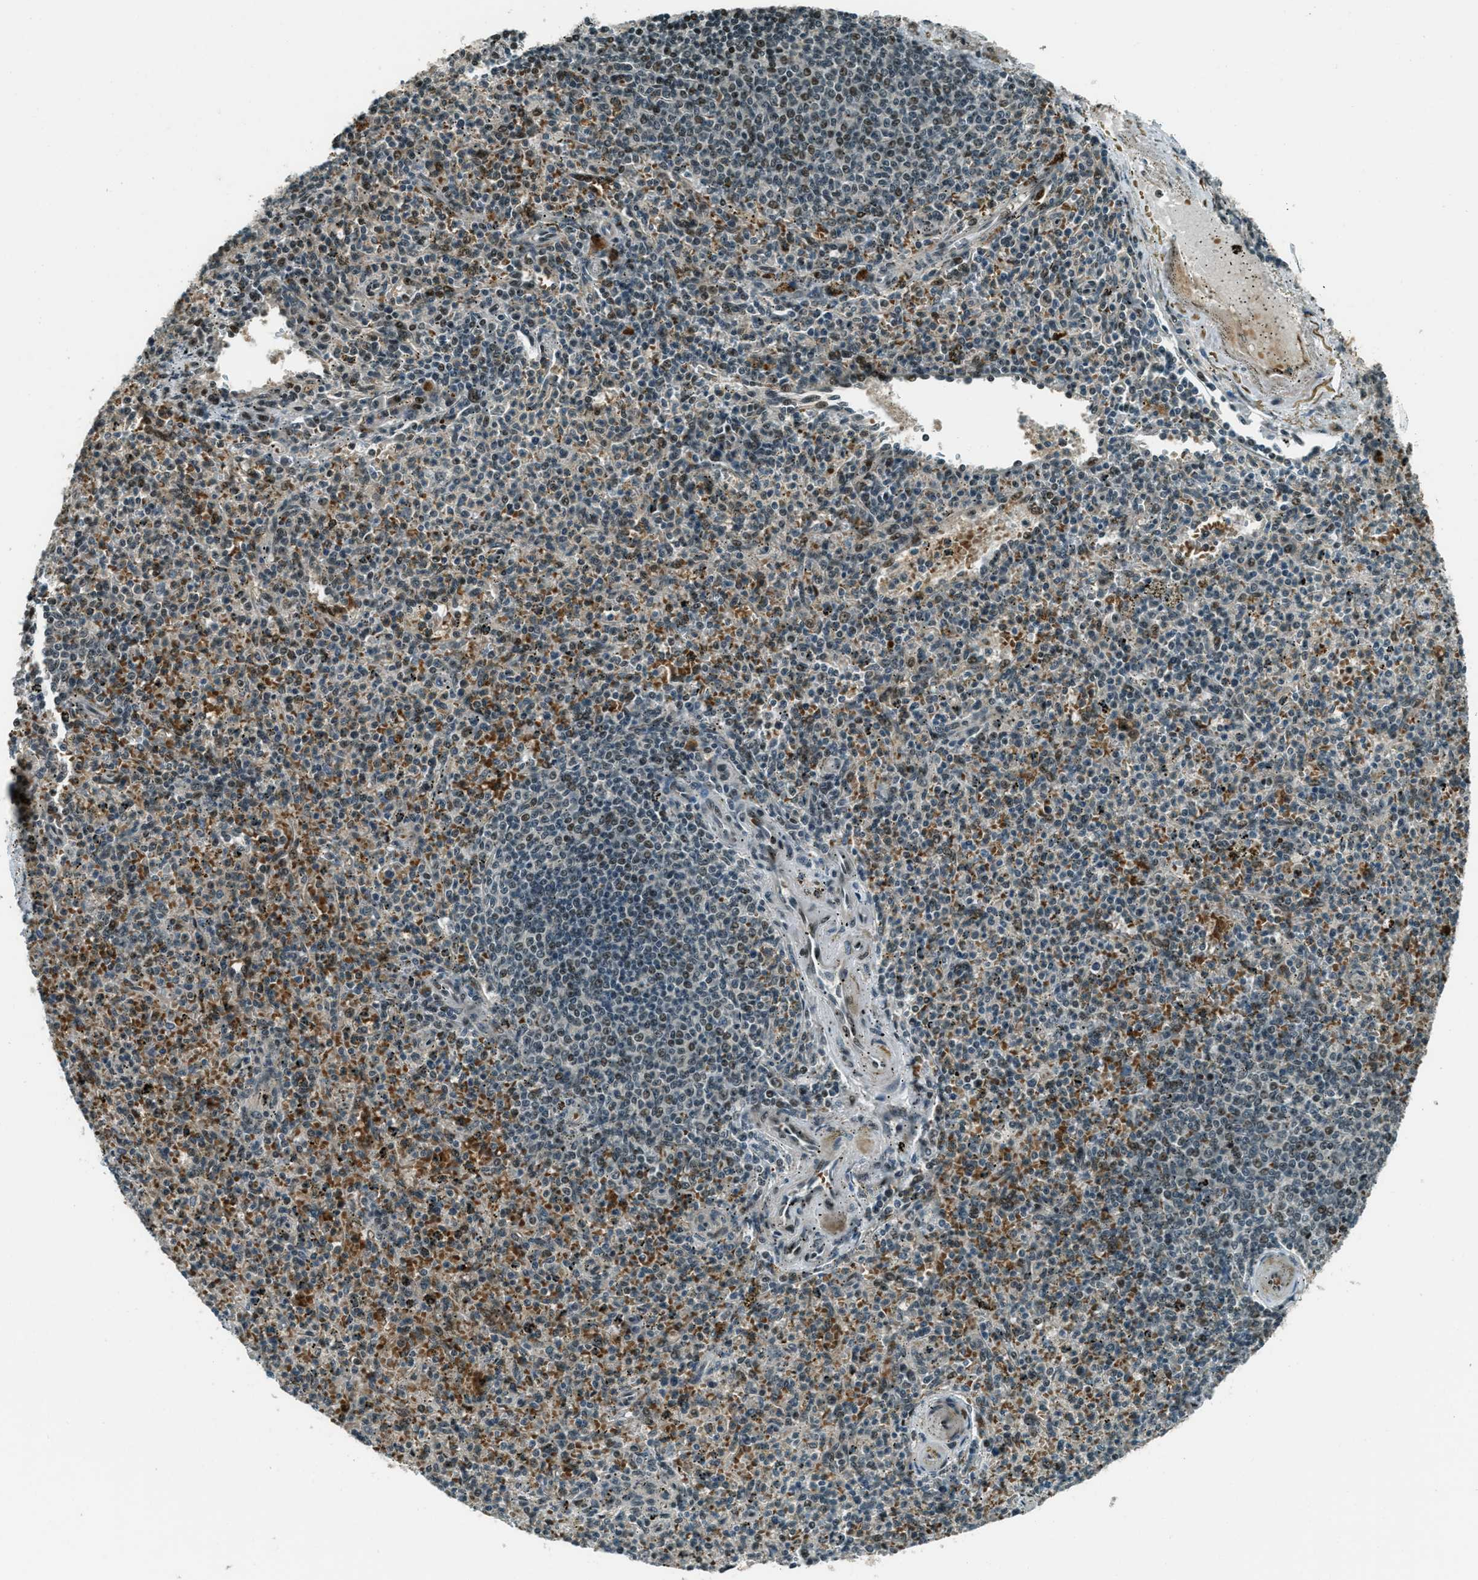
{"staining": {"intensity": "moderate", "quantity": "25%-75%", "location": "nuclear"}, "tissue": "spleen", "cell_type": "Cells in red pulp", "image_type": "normal", "snomed": [{"axis": "morphology", "description": "Normal tissue, NOS"}, {"axis": "topography", "description": "Spleen"}], "caption": "Human spleen stained for a protein (brown) displays moderate nuclear positive positivity in about 25%-75% of cells in red pulp.", "gene": "TARDBP", "patient": {"sex": "male", "age": 72}}